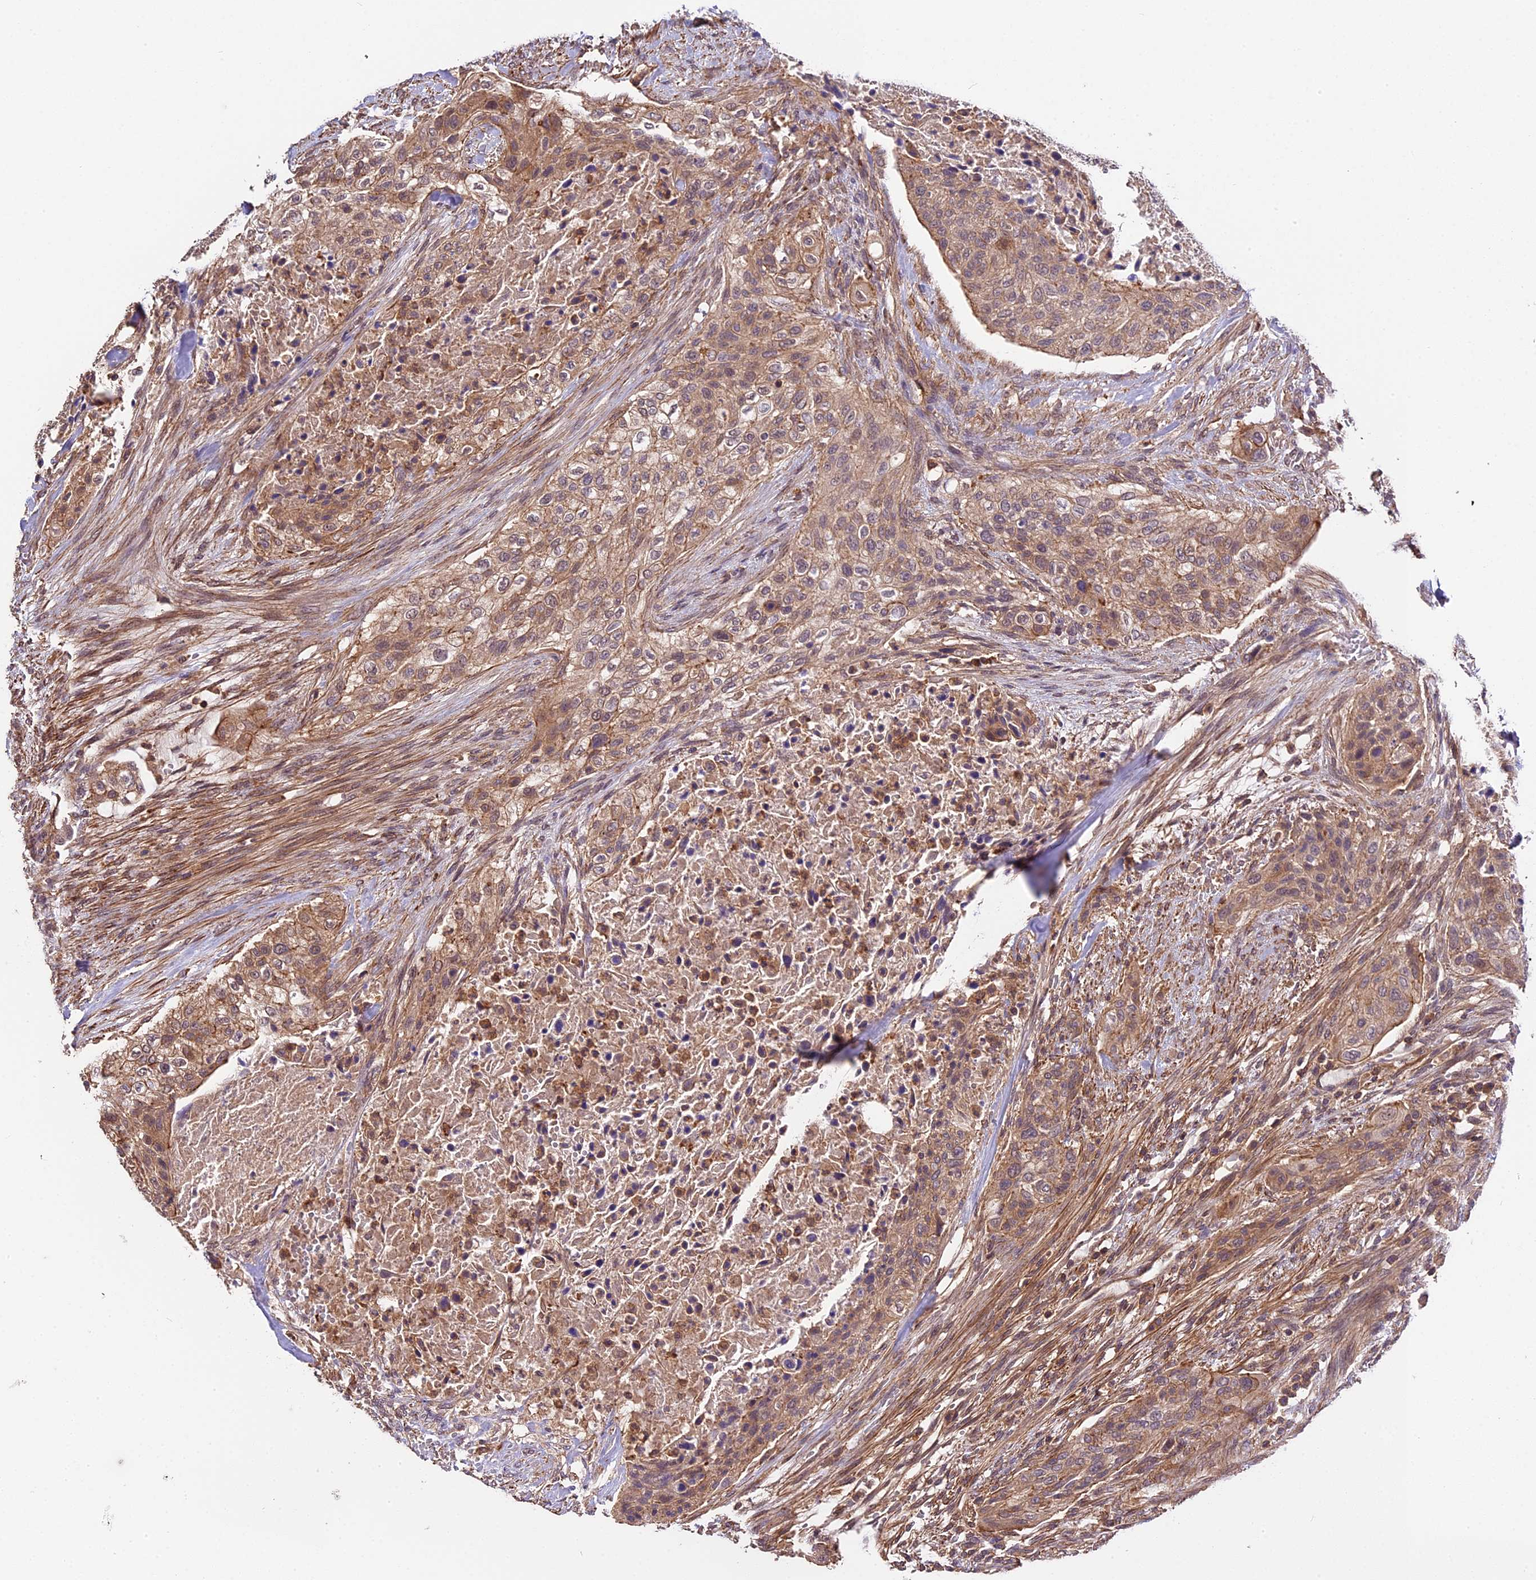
{"staining": {"intensity": "weak", "quantity": ">75%", "location": "cytoplasmic/membranous"}, "tissue": "urothelial cancer", "cell_type": "Tumor cells", "image_type": "cancer", "snomed": [{"axis": "morphology", "description": "Urothelial carcinoma, High grade"}, {"axis": "topography", "description": "Urinary bladder"}], "caption": "An image of human urothelial carcinoma (high-grade) stained for a protein reveals weak cytoplasmic/membranous brown staining in tumor cells.", "gene": "SKIDA1", "patient": {"sex": "male", "age": 35}}